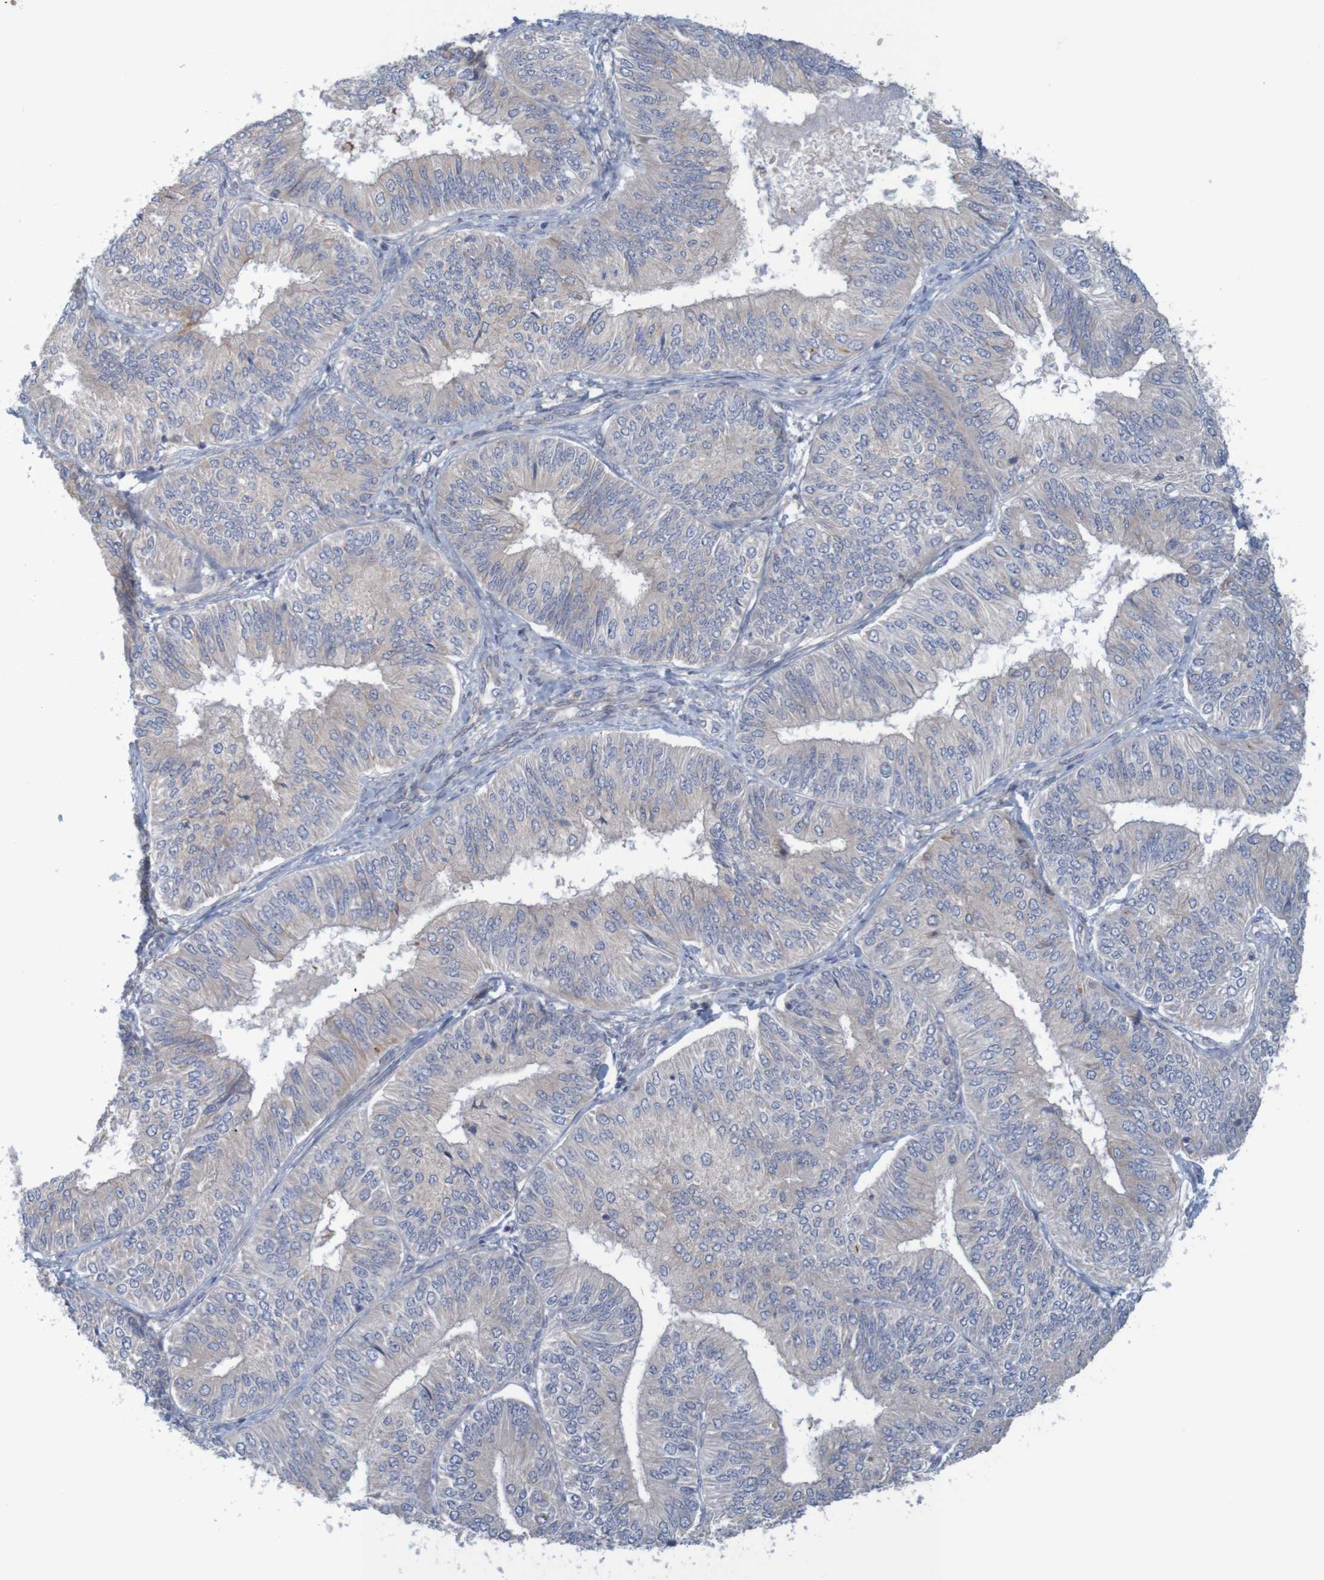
{"staining": {"intensity": "weak", "quantity": "<25%", "location": "cytoplasmic/membranous"}, "tissue": "endometrial cancer", "cell_type": "Tumor cells", "image_type": "cancer", "snomed": [{"axis": "morphology", "description": "Adenocarcinoma, NOS"}, {"axis": "topography", "description": "Endometrium"}], "caption": "A micrograph of human endometrial cancer is negative for staining in tumor cells. (Brightfield microscopy of DAB (3,3'-diaminobenzidine) immunohistochemistry (IHC) at high magnification).", "gene": "KRT23", "patient": {"sex": "female", "age": 58}}